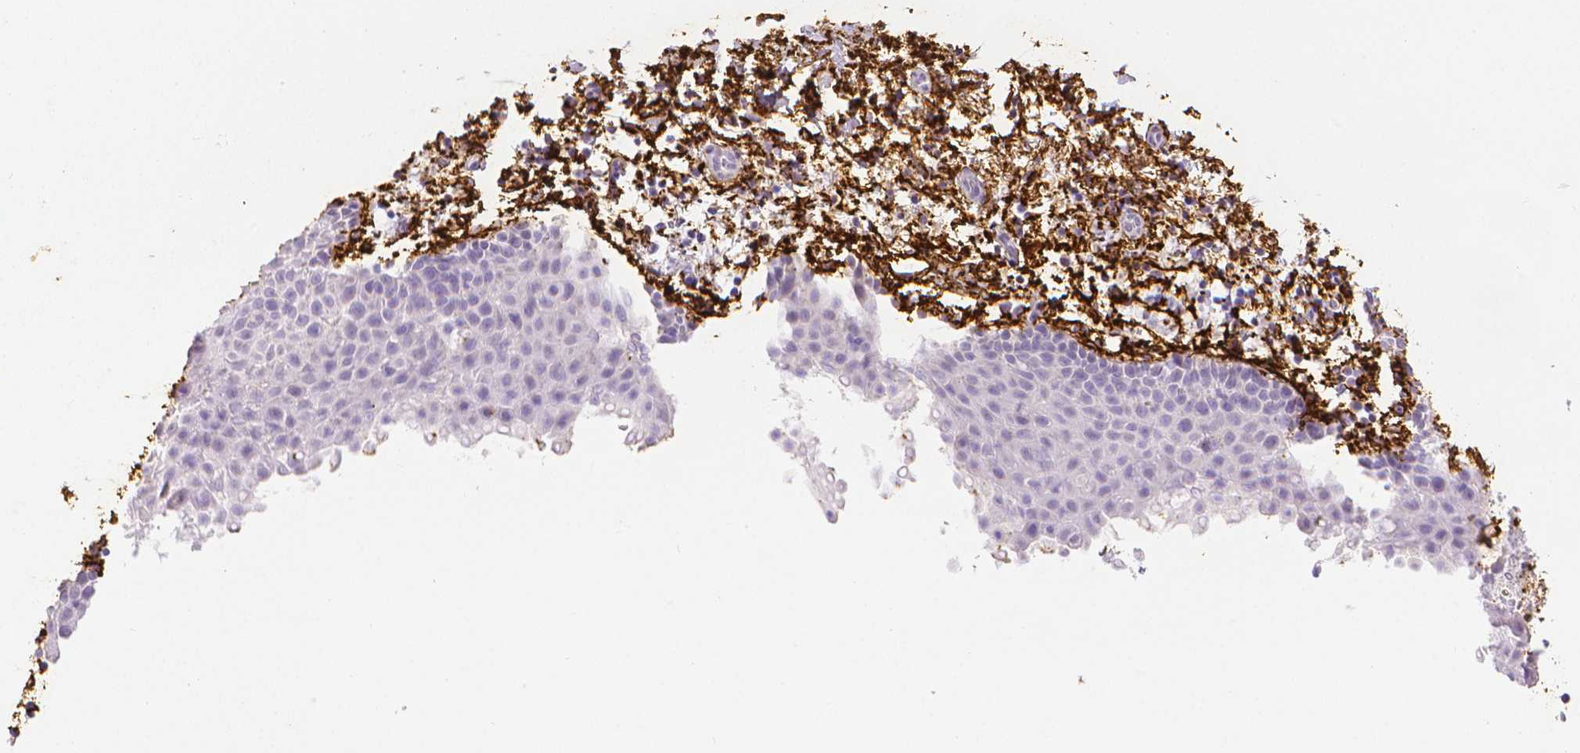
{"staining": {"intensity": "negative", "quantity": "none", "location": "none"}, "tissue": "vagina", "cell_type": "Squamous epithelial cells", "image_type": "normal", "snomed": [{"axis": "morphology", "description": "Normal tissue, NOS"}, {"axis": "topography", "description": "Vagina"}], "caption": "Squamous epithelial cells are negative for brown protein staining in benign vagina. (DAB immunohistochemistry (IHC) visualized using brightfield microscopy, high magnification).", "gene": "FBN1", "patient": {"sex": "female", "age": 61}}